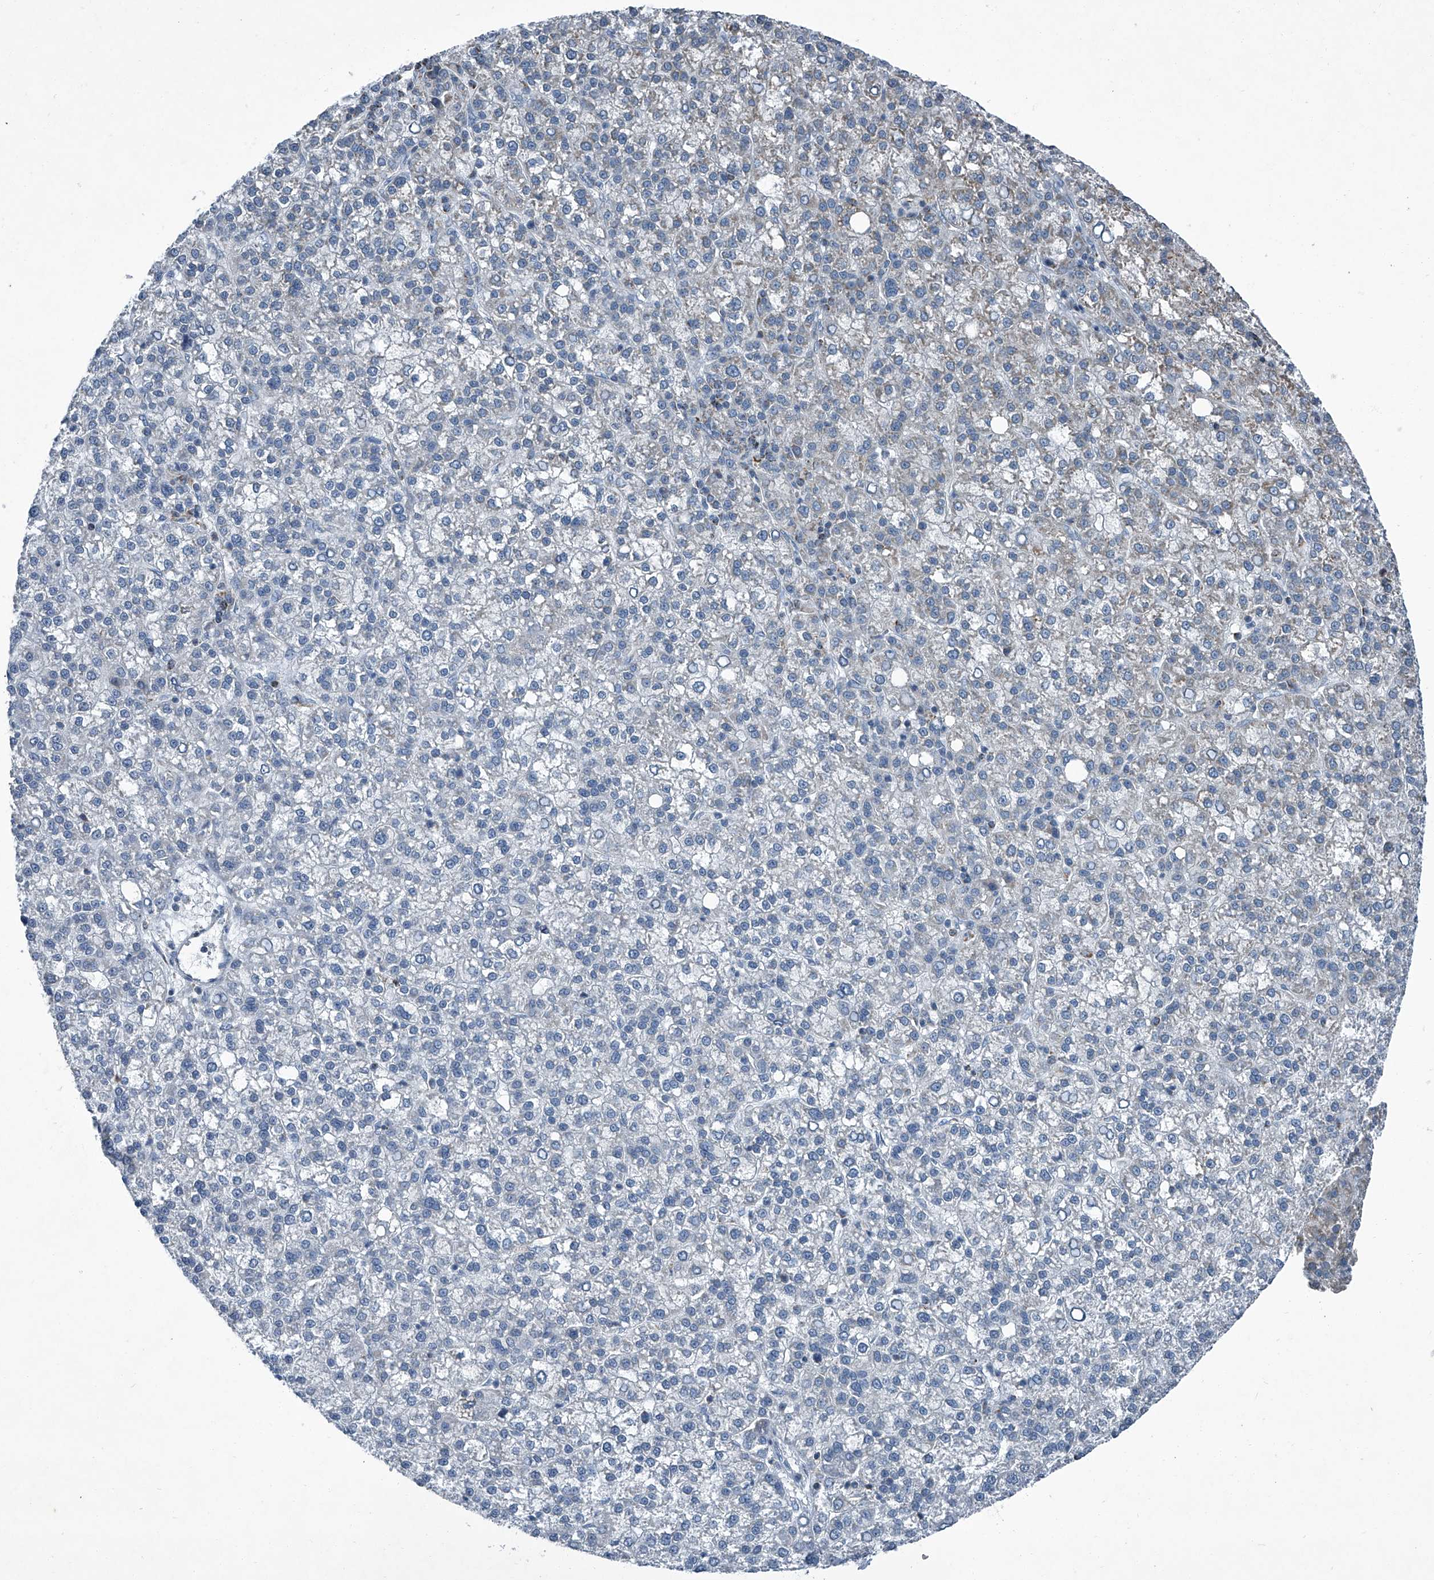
{"staining": {"intensity": "negative", "quantity": "none", "location": "none"}, "tissue": "liver cancer", "cell_type": "Tumor cells", "image_type": "cancer", "snomed": [{"axis": "morphology", "description": "Carcinoma, Hepatocellular, NOS"}, {"axis": "topography", "description": "Liver"}], "caption": "Histopathology image shows no protein staining in tumor cells of hepatocellular carcinoma (liver) tissue.", "gene": "CHRNA7", "patient": {"sex": "female", "age": 58}}